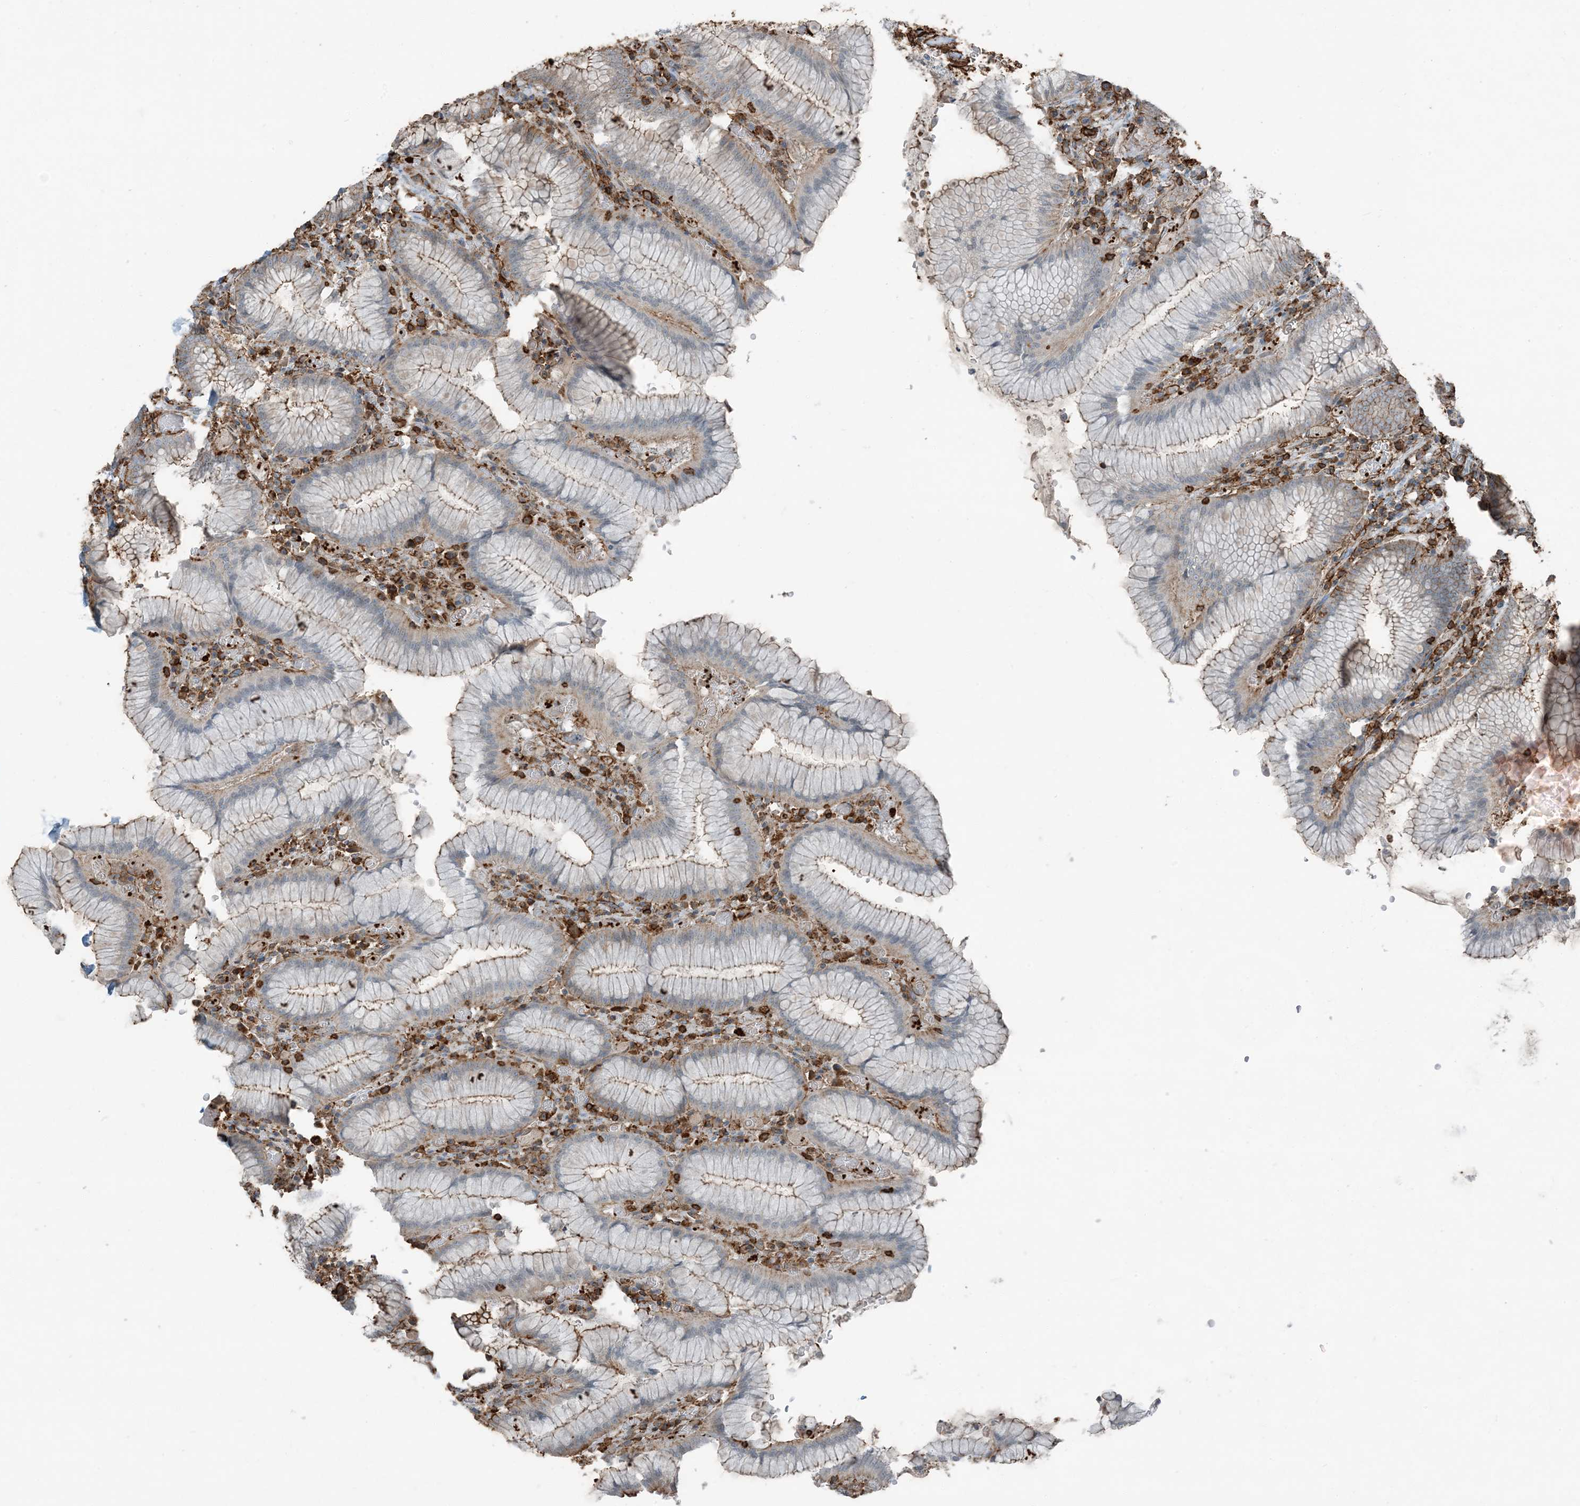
{"staining": {"intensity": "moderate", "quantity": "25%-75%", "location": "cytoplasmic/membranous"}, "tissue": "stomach", "cell_type": "Glandular cells", "image_type": "normal", "snomed": [{"axis": "morphology", "description": "Normal tissue, NOS"}, {"axis": "topography", "description": "Stomach"}], "caption": "IHC histopathology image of benign human stomach stained for a protein (brown), which reveals medium levels of moderate cytoplasmic/membranous positivity in approximately 25%-75% of glandular cells.", "gene": "APOBEC3C", "patient": {"sex": "male", "age": 55}}